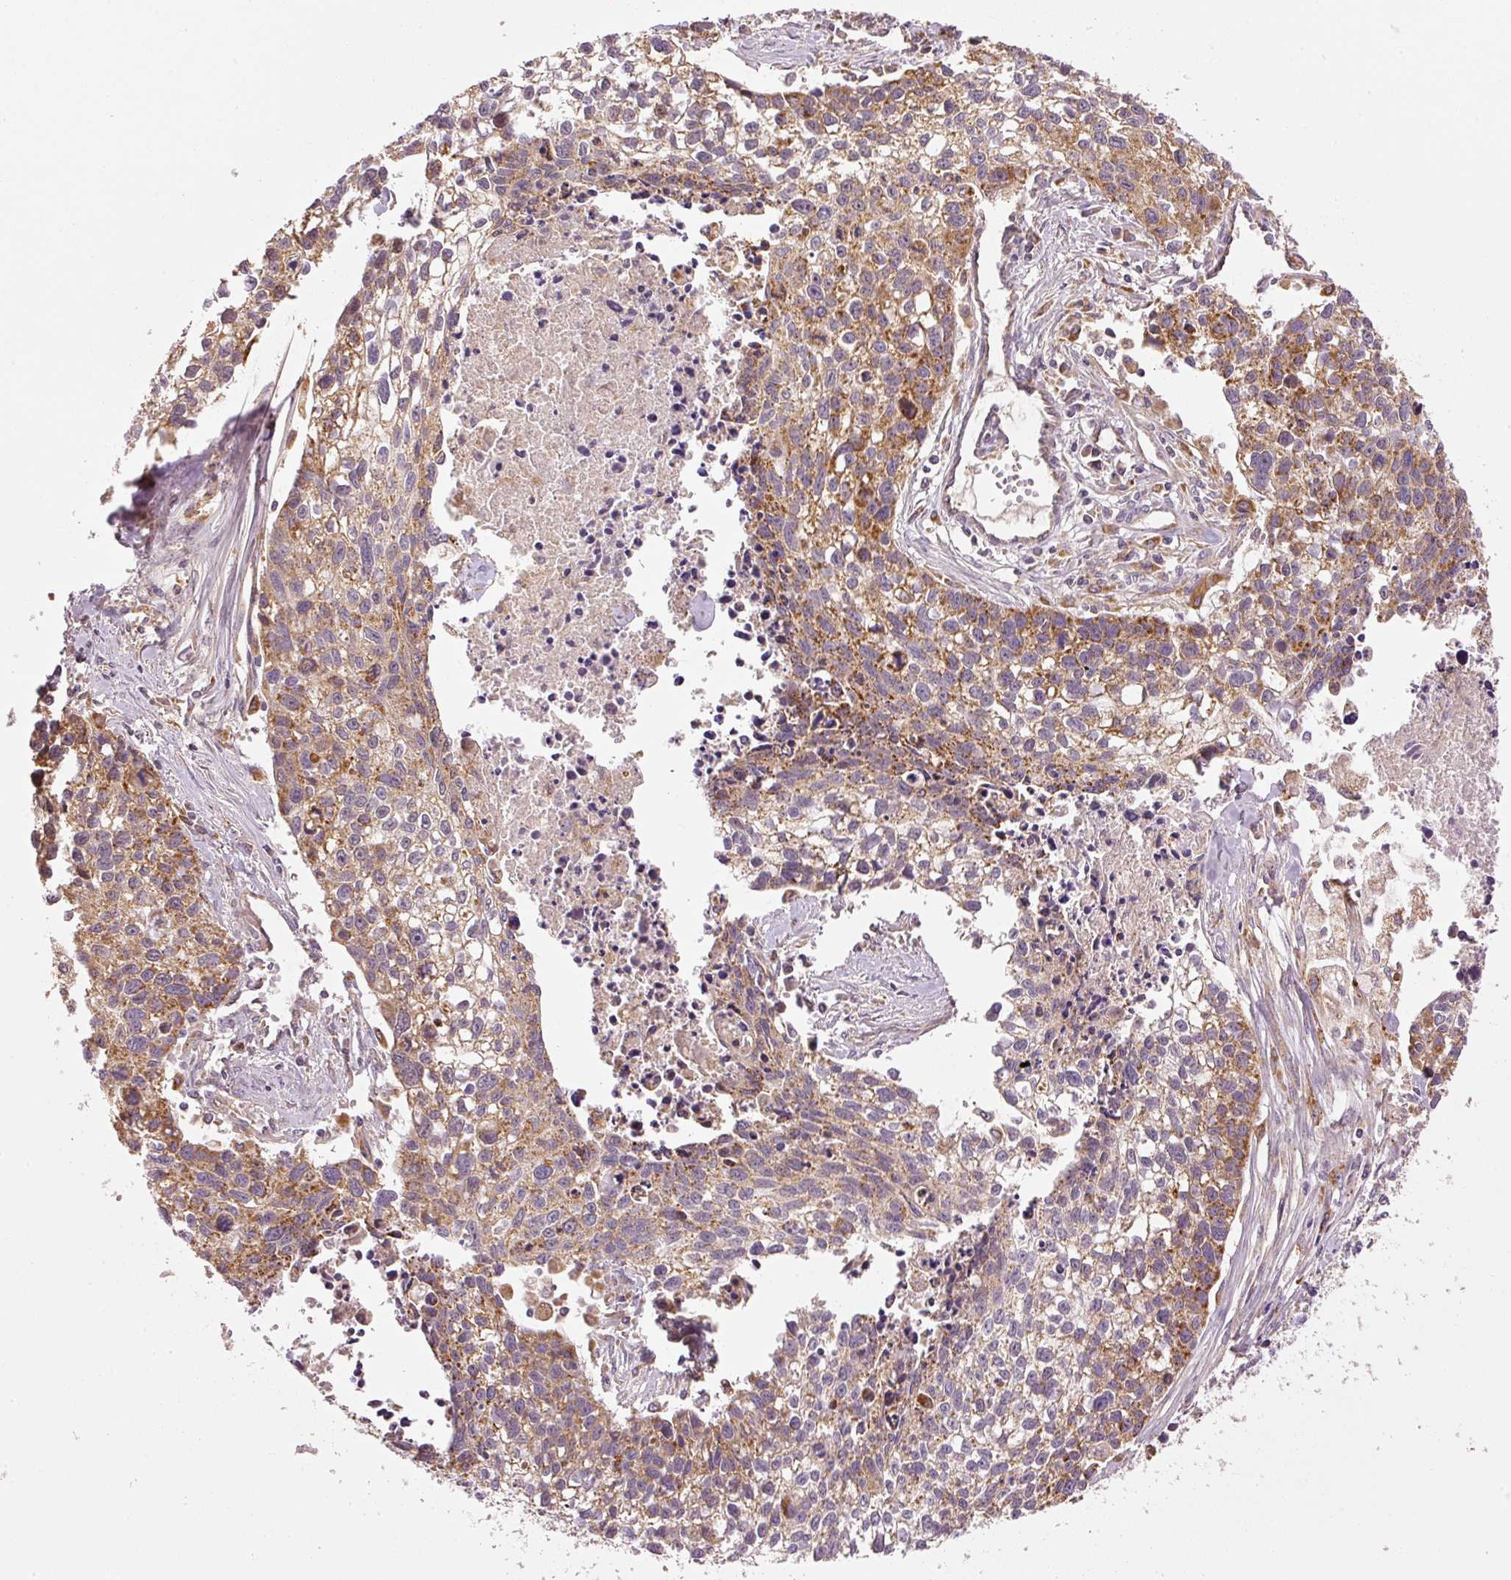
{"staining": {"intensity": "moderate", "quantity": ">75%", "location": "cytoplasmic/membranous"}, "tissue": "lung cancer", "cell_type": "Tumor cells", "image_type": "cancer", "snomed": [{"axis": "morphology", "description": "Squamous cell carcinoma, NOS"}, {"axis": "topography", "description": "Lung"}], "caption": "IHC histopathology image of human lung squamous cell carcinoma stained for a protein (brown), which displays medium levels of moderate cytoplasmic/membranous staining in approximately >75% of tumor cells.", "gene": "MTHFD1L", "patient": {"sex": "male", "age": 74}}